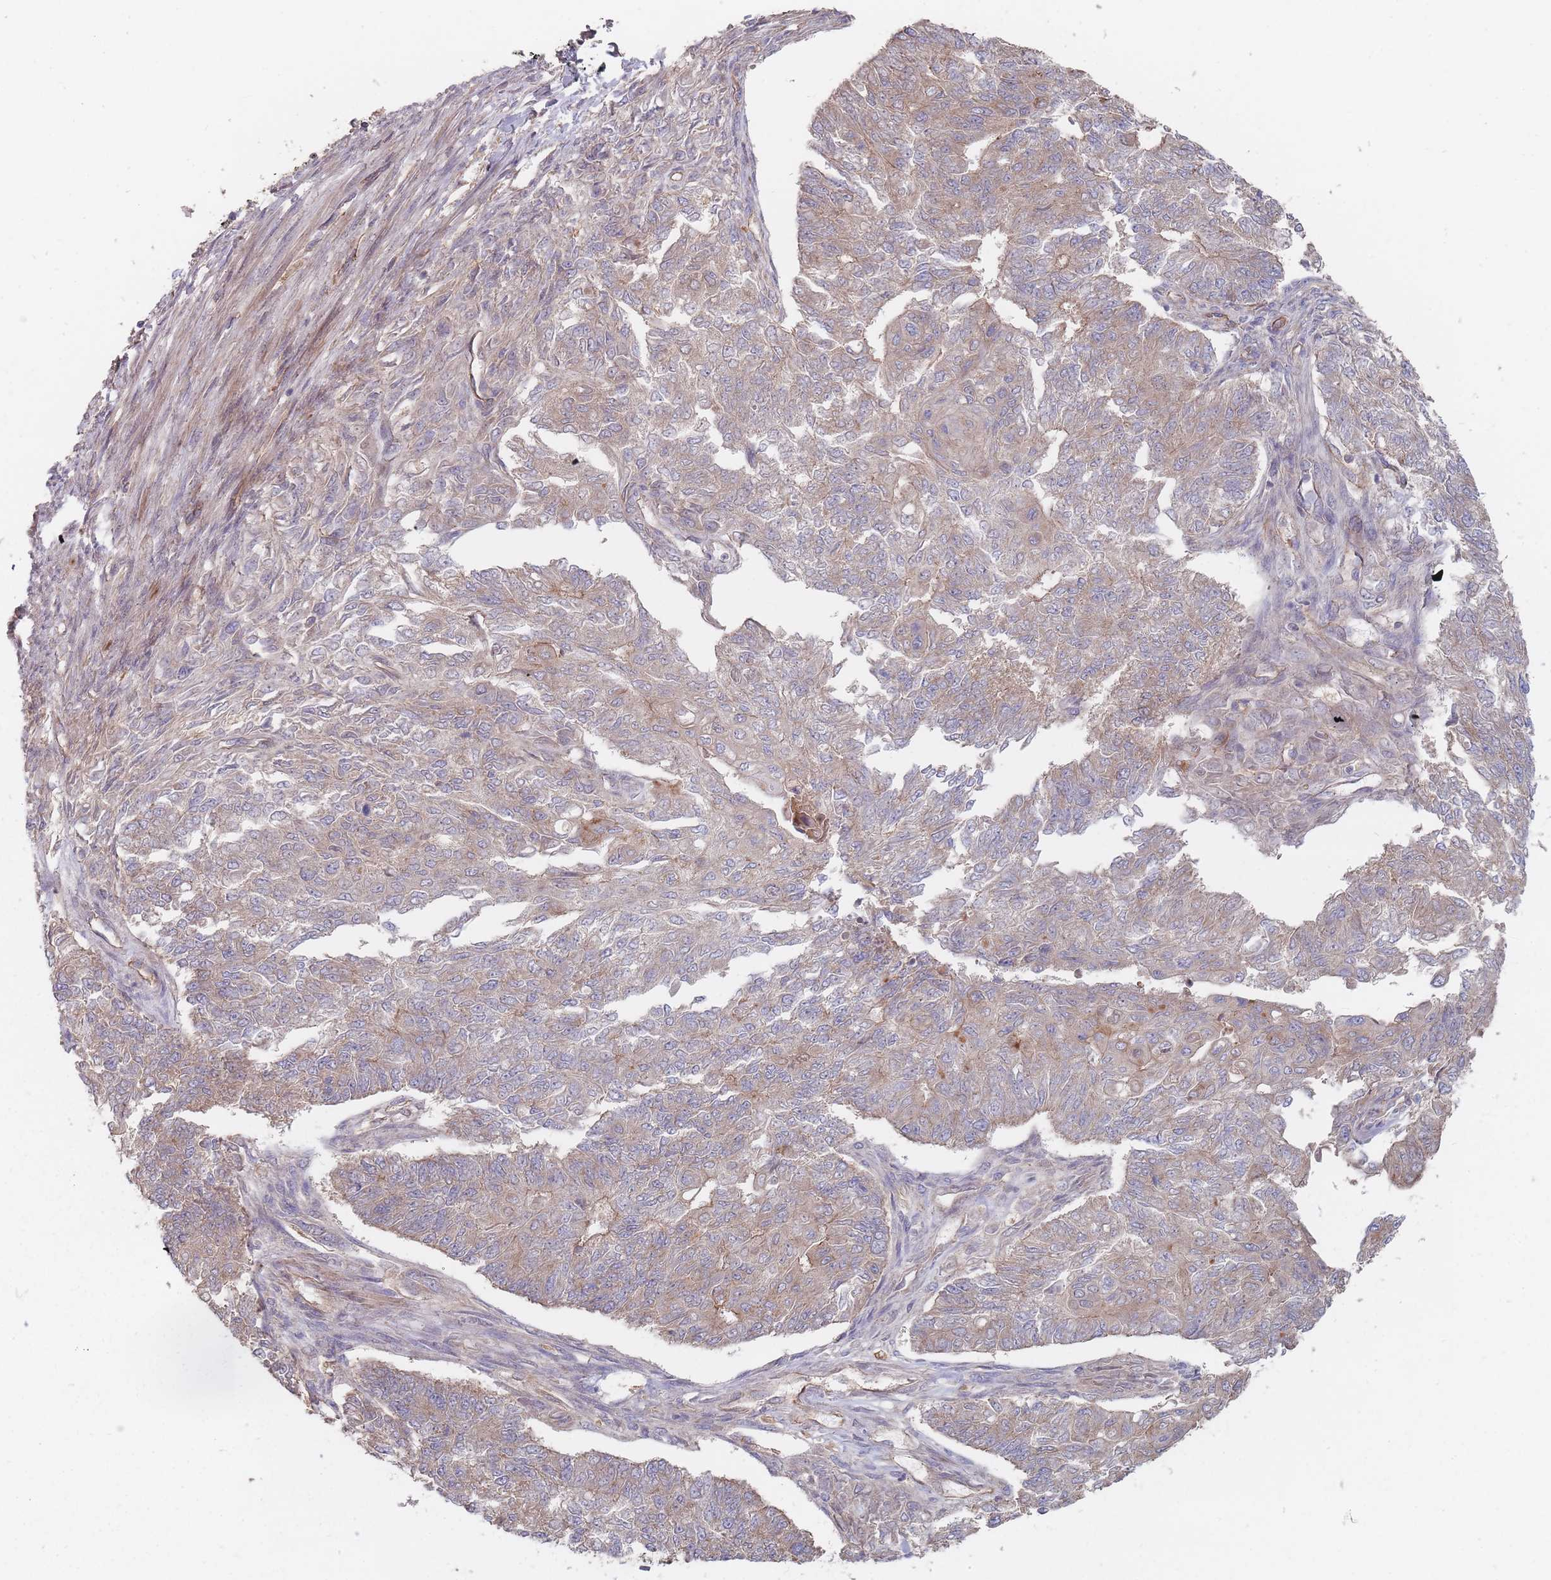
{"staining": {"intensity": "weak", "quantity": "25%-75%", "location": "cytoplasmic/membranous"}, "tissue": "endometrial cancer", "cell_type": "Tumor cells", "image_type": "cancer", "snomed": [{"axis": "morphology", "description": "Adenocarcinoma, NOS"}, {"axis": "topography", "description": "Endometrium"}], "caption": "Immunohistochemical staining of human endometrial cancer (adenocarcinoma) reveals low levels of weak cytoplasmic/membranous protein expression in about 25%-75% of tumor cells.", "gene": "THSD7B", "patient": {"sex": "female", "age": 32}}